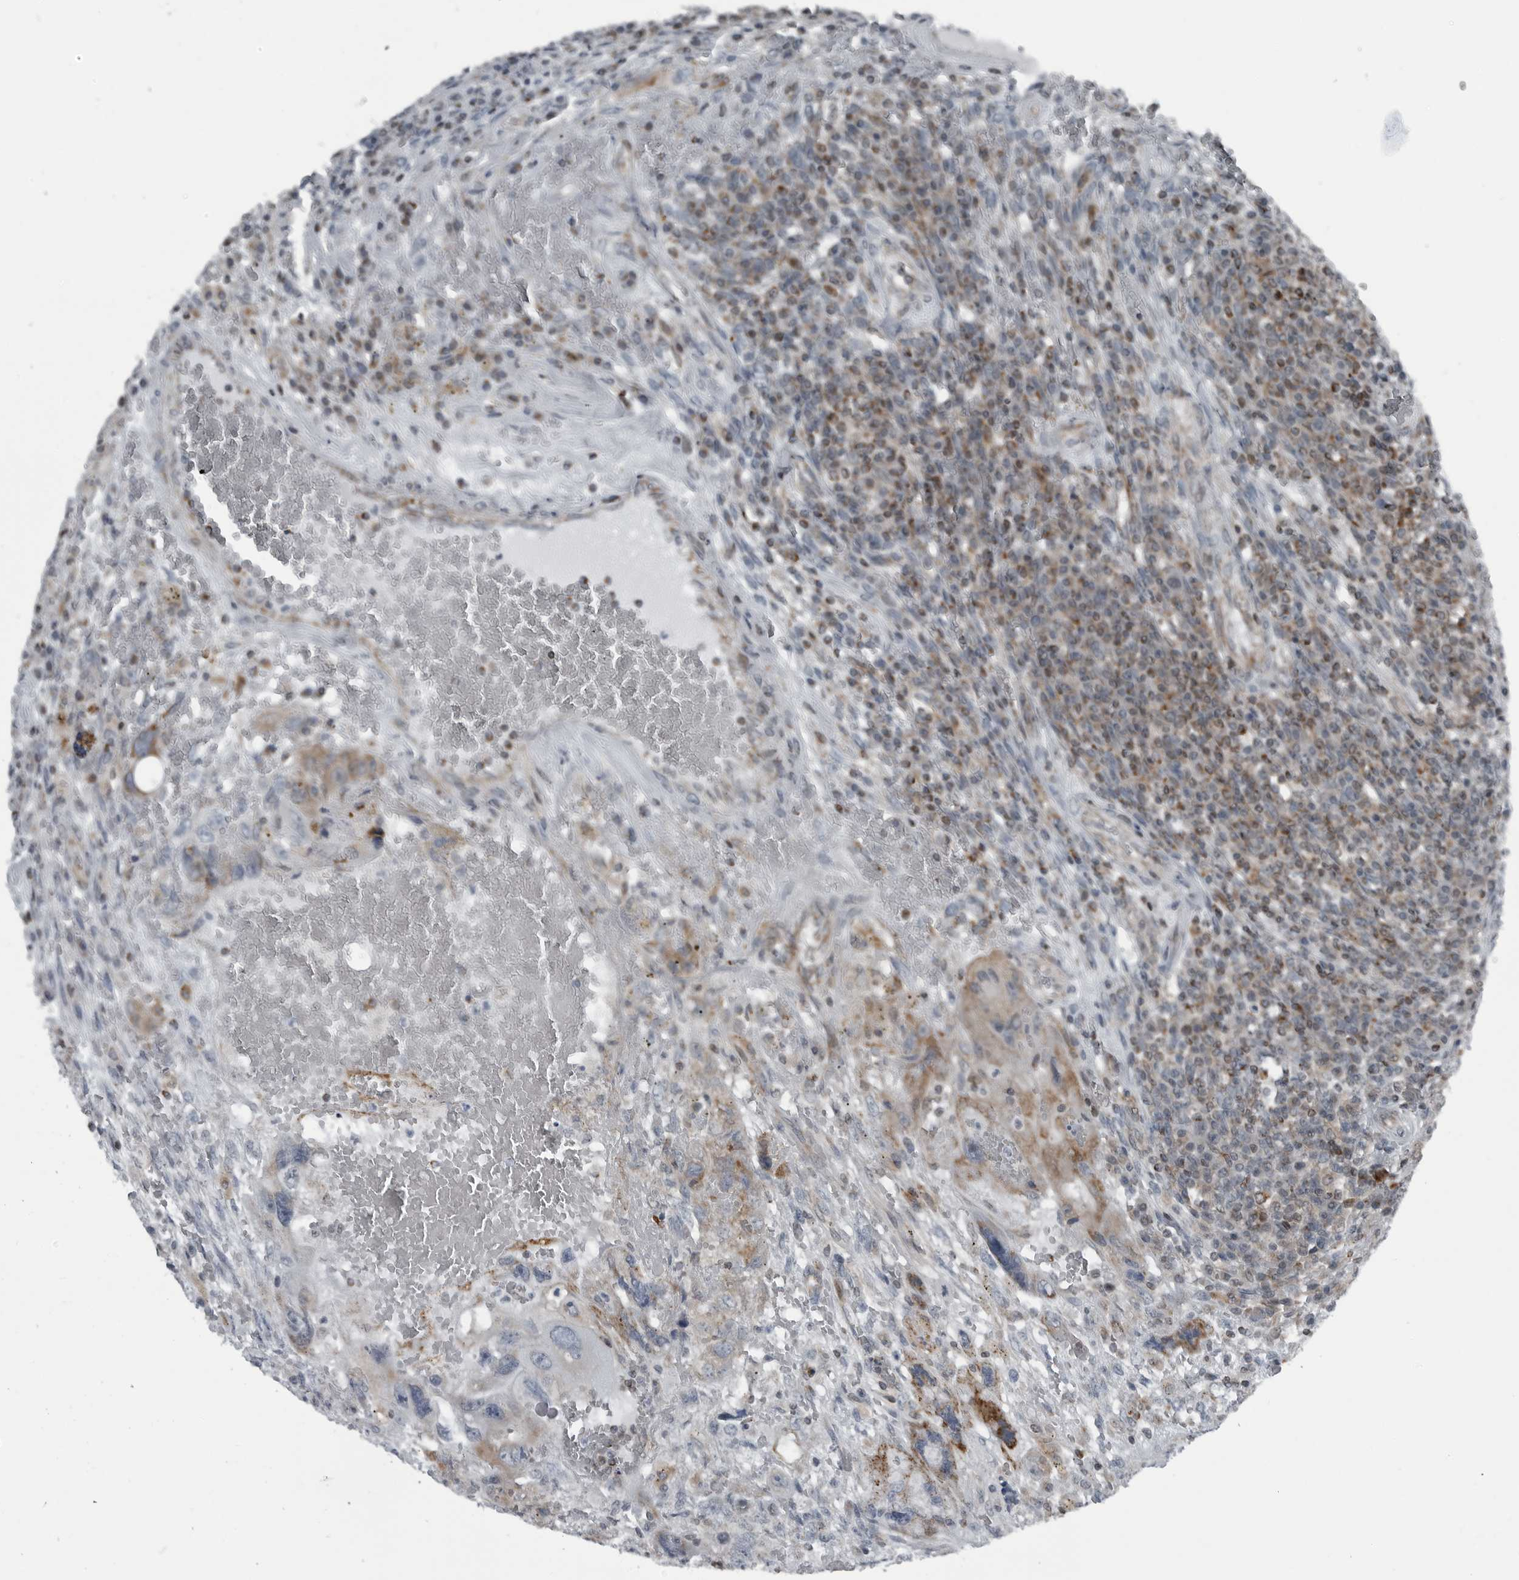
{"staining": {"intensity": "moderate", "quantity": "<25%", "location": "cytoplasmic/membranous"}, "tissue": "testis cancer", "cell_type": "Tumor cells", "image_type": "cancer", "snomed": [{"axis": "morphology", "description": "Carcinoma, Embryonal, NOS"}, {"axis": "topography", "description": "Testis"}], "caption": "Embryonal carcinoma (testis) was stained to show a protein in brown. There is low levels of moderate cytoplasmic/membranous positivity in approximately <25% of tumor cells.", "gene": "GAK", "patient": {"sex": "male", "age": 26}}